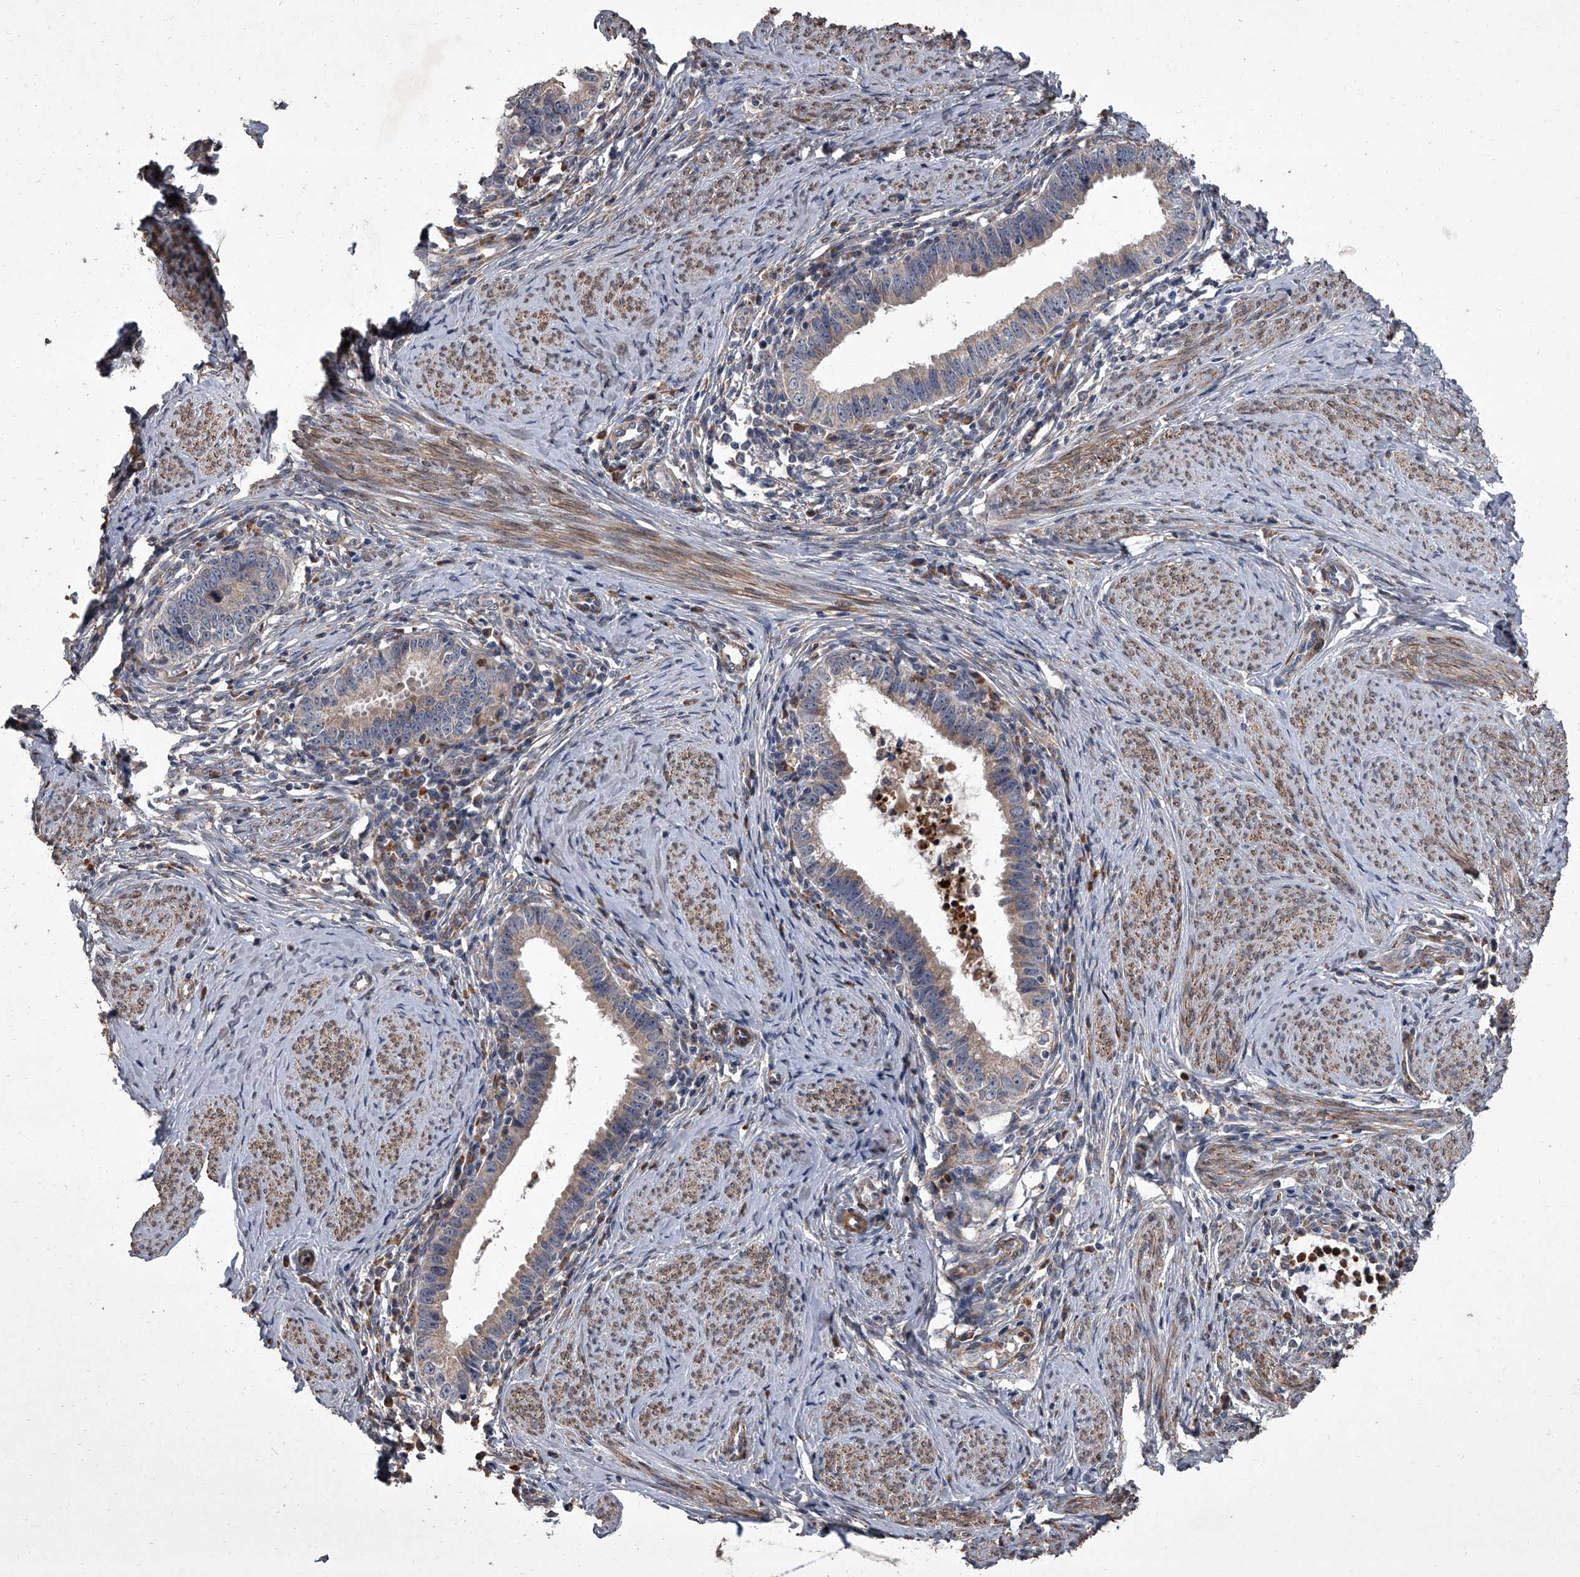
{"staining": {"intensity": "moderate", "quantity": "25%-75%", "location": "cytoplasmic/membranous"}, "tissue": "cervical cancer", "cell_type": "Tumor cells", "image_type": "cancer", "snomed": [{"axis": "morphology", "description": "Adenocarcinoma, NOS"}, {"axis": "topography", "description": "Cervix"}], "caption": "A brown stain labels moderate cytoplasmic/membranous expression of a protein in cervical cancer (adenocarcinoma) tumor cells.", "gene": "SIRT4", "patient": {"sex": "female", "age": 36}}